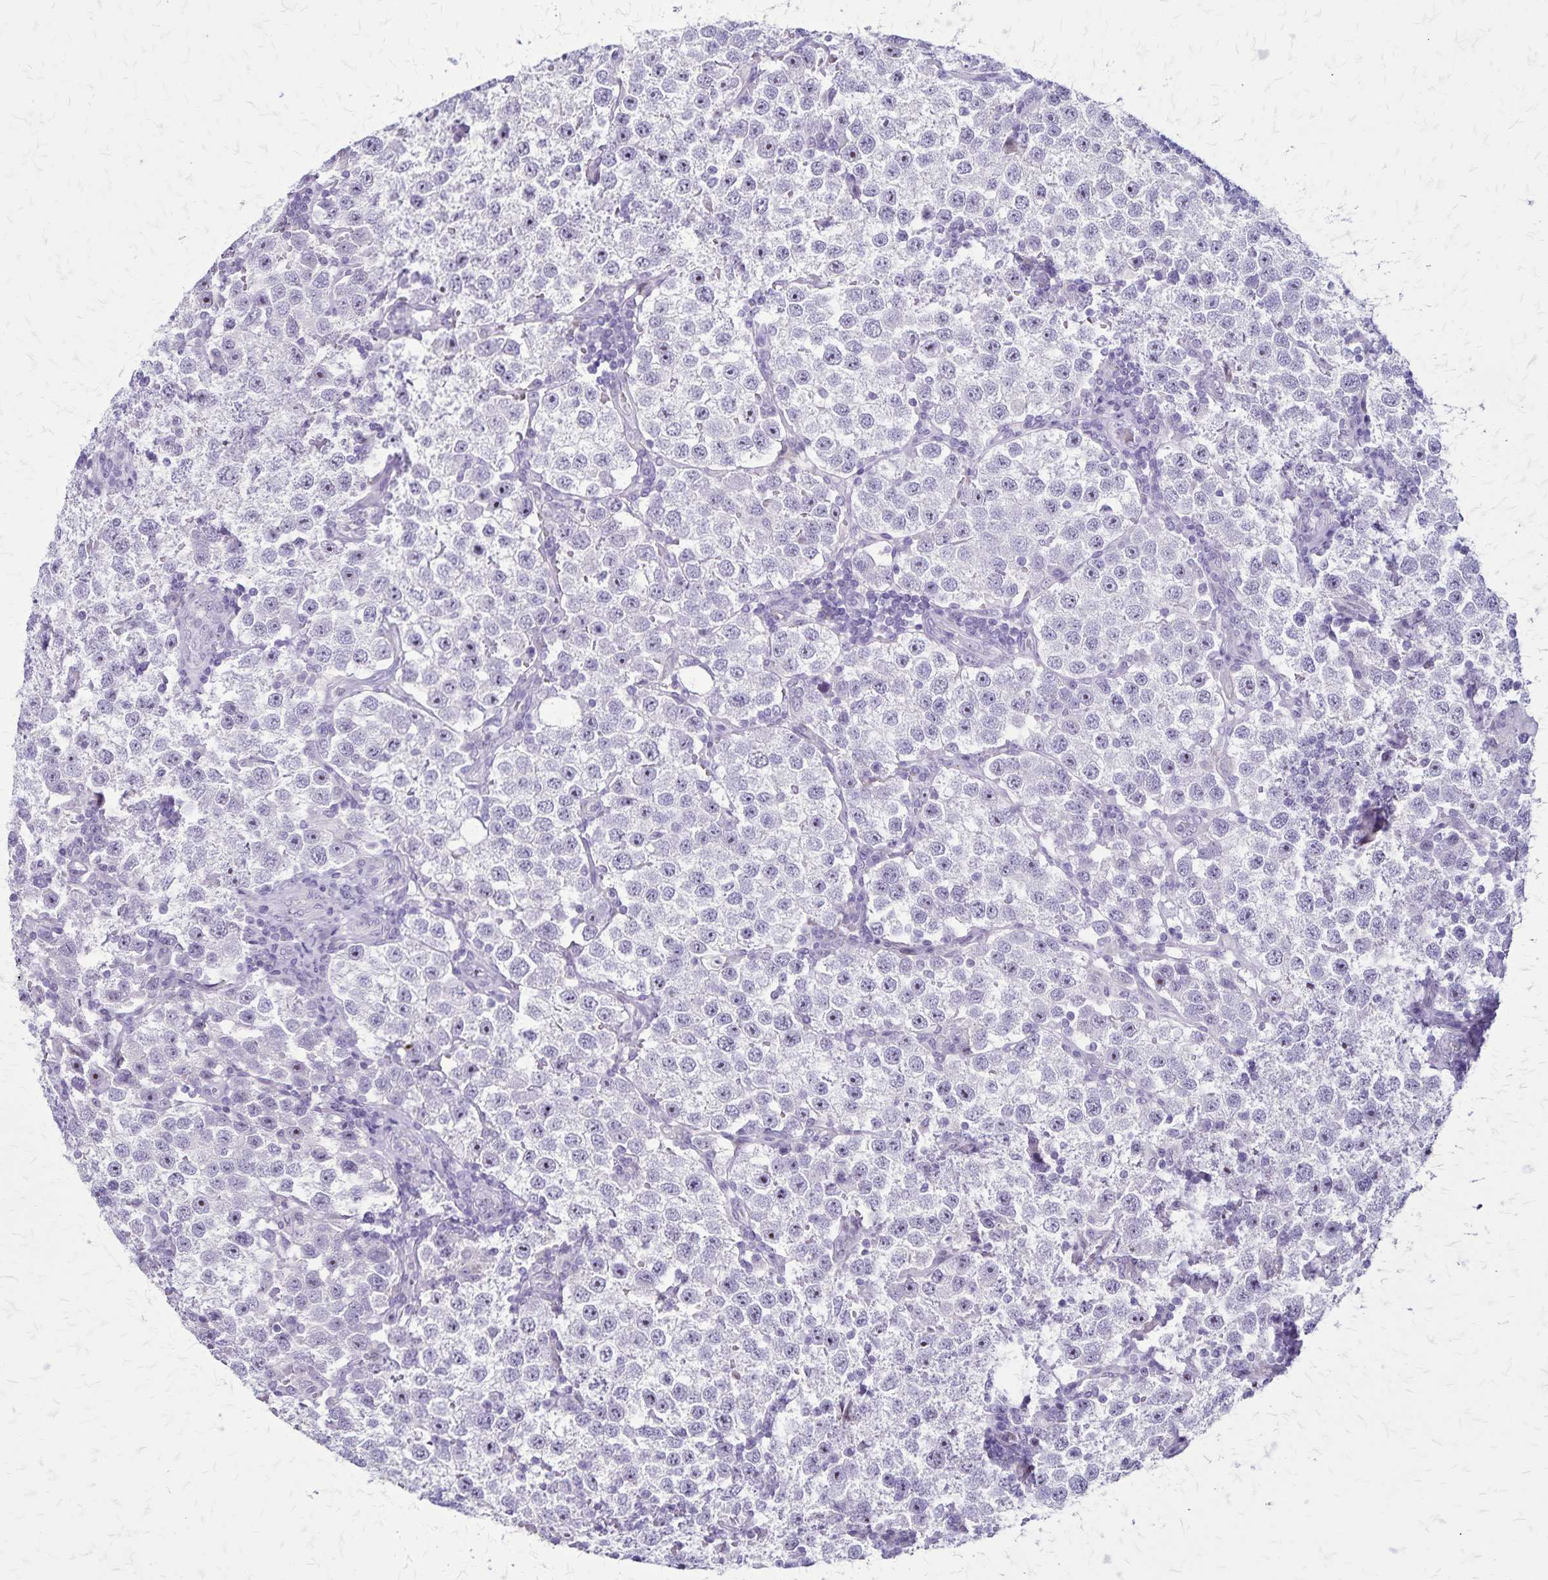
{"staining": {"intensity": "negative", "quantity": "none", "location": "none"}, "tissue": "testis cancer", "cell_type": "Tumor cells", "image_type": "cancer", "snomed": [{"axis": "morphology", "description": "Seminoma, NOS"}, {"axis": "topography", "description": "Testis"}], "caption": "The image shows no staining of tumor cells in testis cancer (seminoma).", "gene": "OR51B5", "patient": {"sex": "male", "age": 37}}